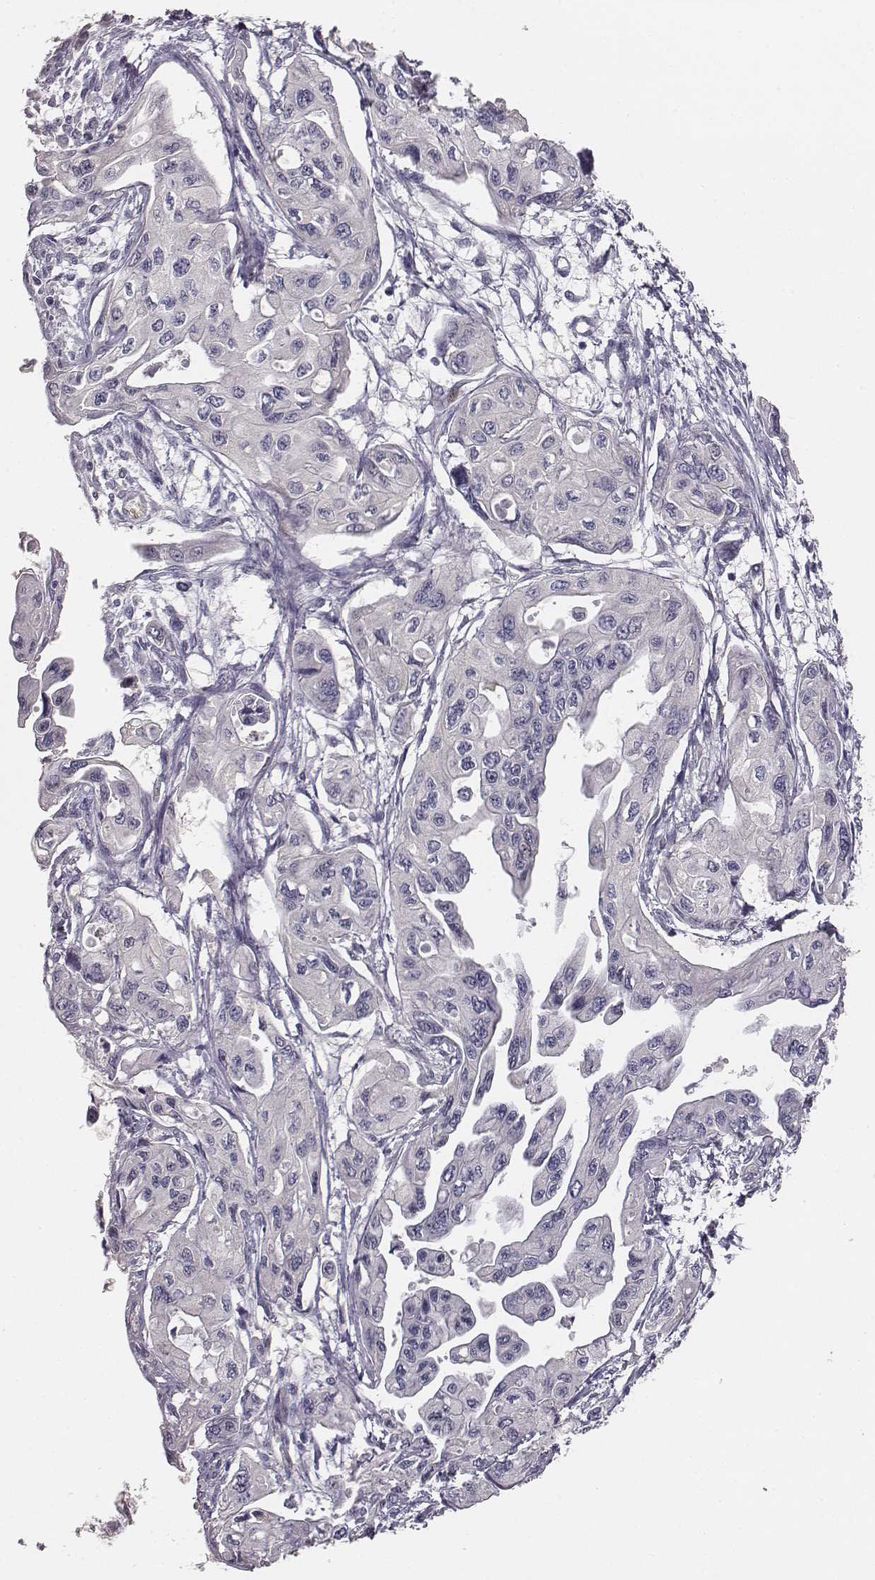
{"staining": {"intensity": "negative", "quantity": "none", "location": "none"}, "tissue": "pancreatic cancer", "cell_type": "Tumor cells", "image_type": "cancer", "snomed": [{"axis": "morphology", "description": "Adenocarcinoma, NOS"}, {"axis": "topography", "description": "Pancreas"}], "caption": "Immunohistochemistry (IHC) photomicrograph of human pancreatic cancer (adenocarcinoma) stained for a protein (brown), which reveals no staining in tumor cells.", "gene": "NIFK", "patient": {"sex": "female", "age": 76}}